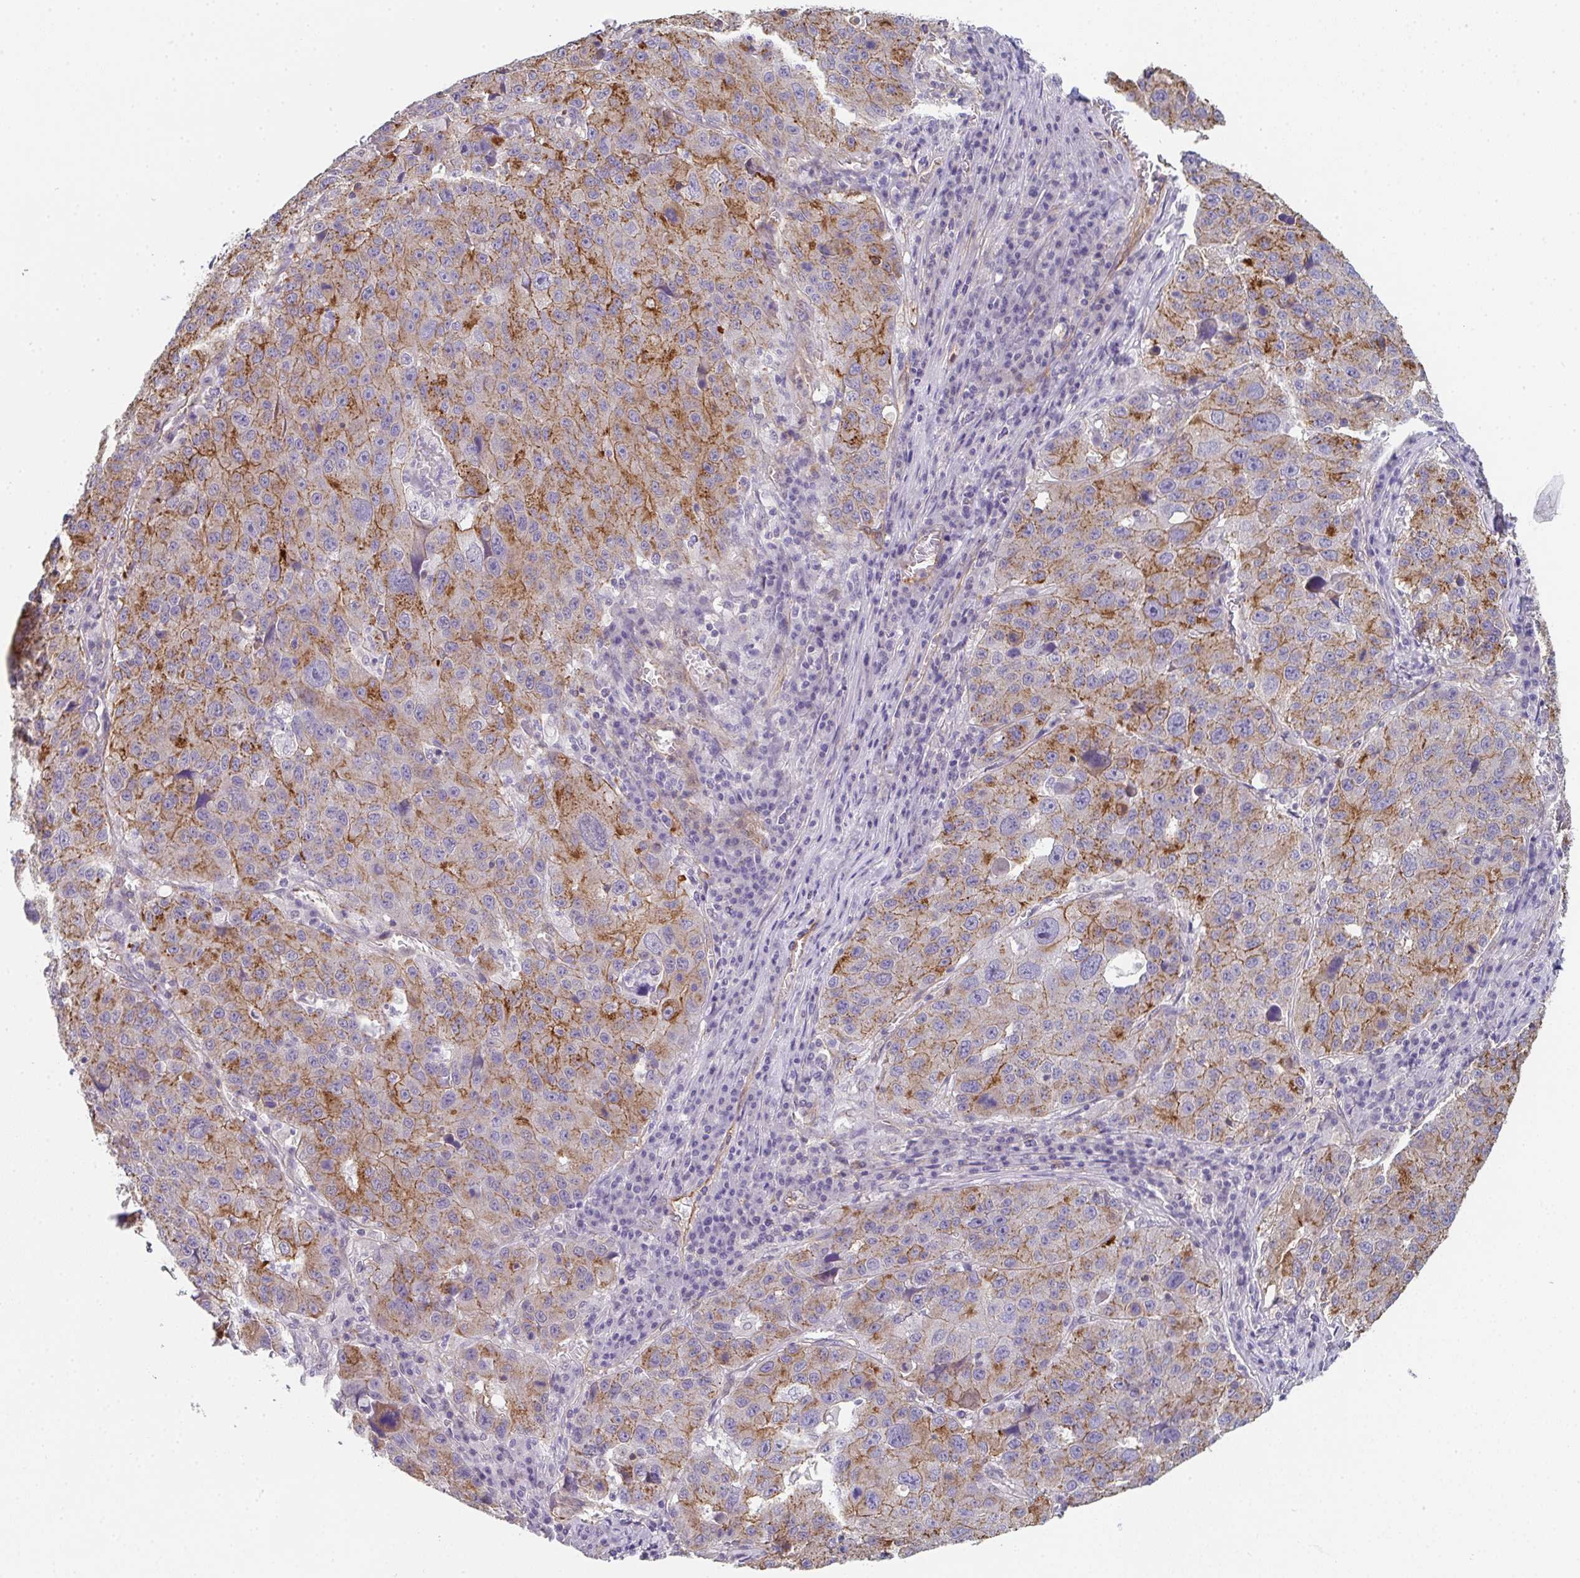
{"staining": {"intensity": "moderate", "quantity": "25%-75%", "location": "cytoplasmic/membranous"}, "tissue": "stomach cancer", "cell_type": "Tumor cells", "image_type": "cancer", "snomed": [{"axis": "morphology", "description": "Adenocarcinoma, NOS"}, {"axis": "topography", "description": "Stomach"}], "caption": "A micrograph of human stomach adenocarcinoma stained for a protein displays moderate cytoplasmic/membranous brown staining in tumor cells. (brown staining indicates protein expression, while blue staining denotes nuclei).", "gene": "DBN1", "patient": {"sex": "male", "age": 71}}